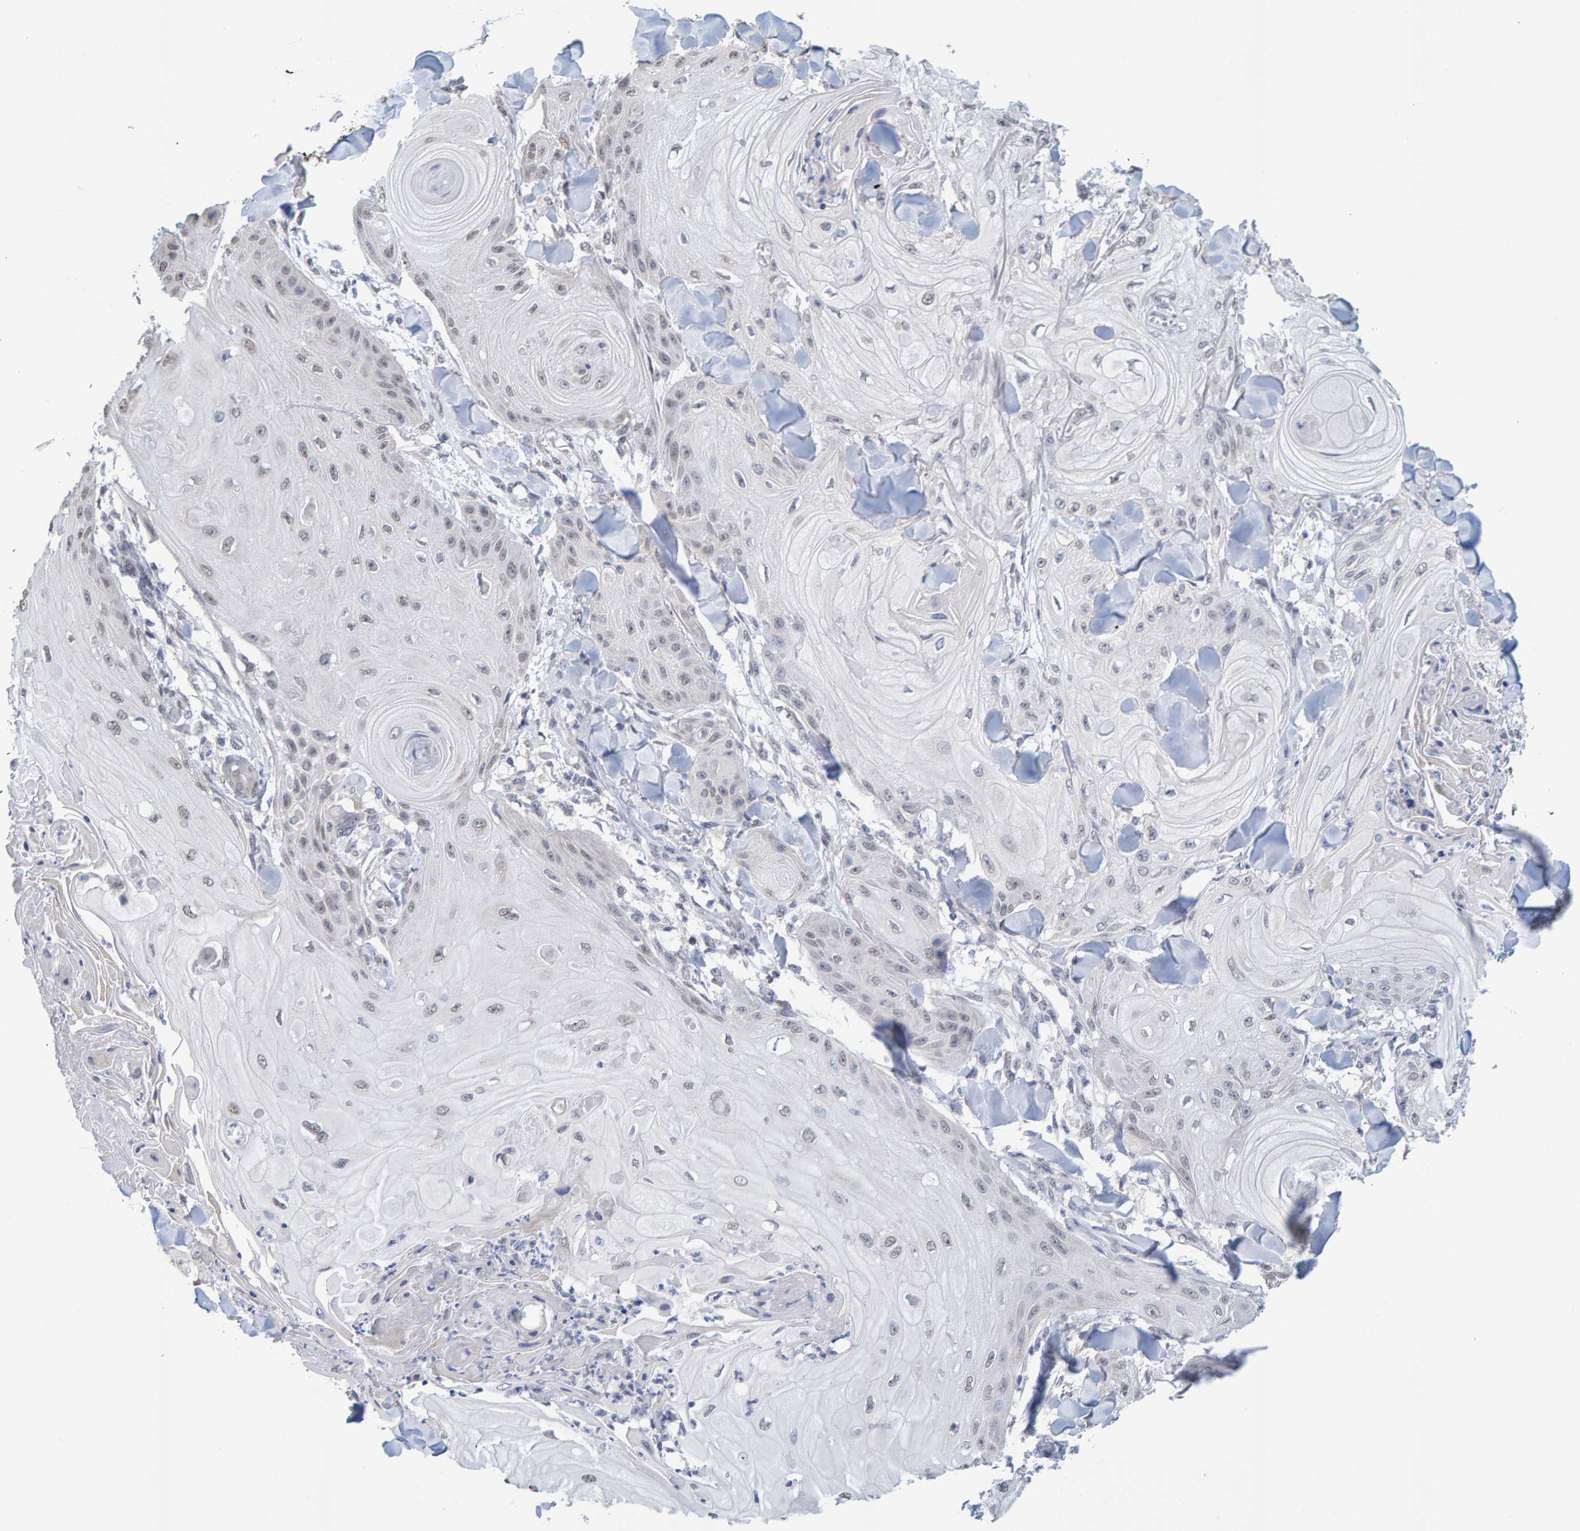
{"staining": {"intensity": "weak", "quantity": "<25%", "location": "nuclear"}, "tissue": "skin cancer", "cell_type": "Tumor cells", "image_type": "cancer", "snomed": [{"axis": "morphology", "description": "Squamous cell carcinoma, NOS"}, {"axis": "topography", "description": "Skin"}], "caption": "This is an immunohistochemistry image of skin cancer (squamous cell carcinoma). There is no expression in tumor cells.", "gene": "USP43", "patient": {"sex": "male", "age": 74}}